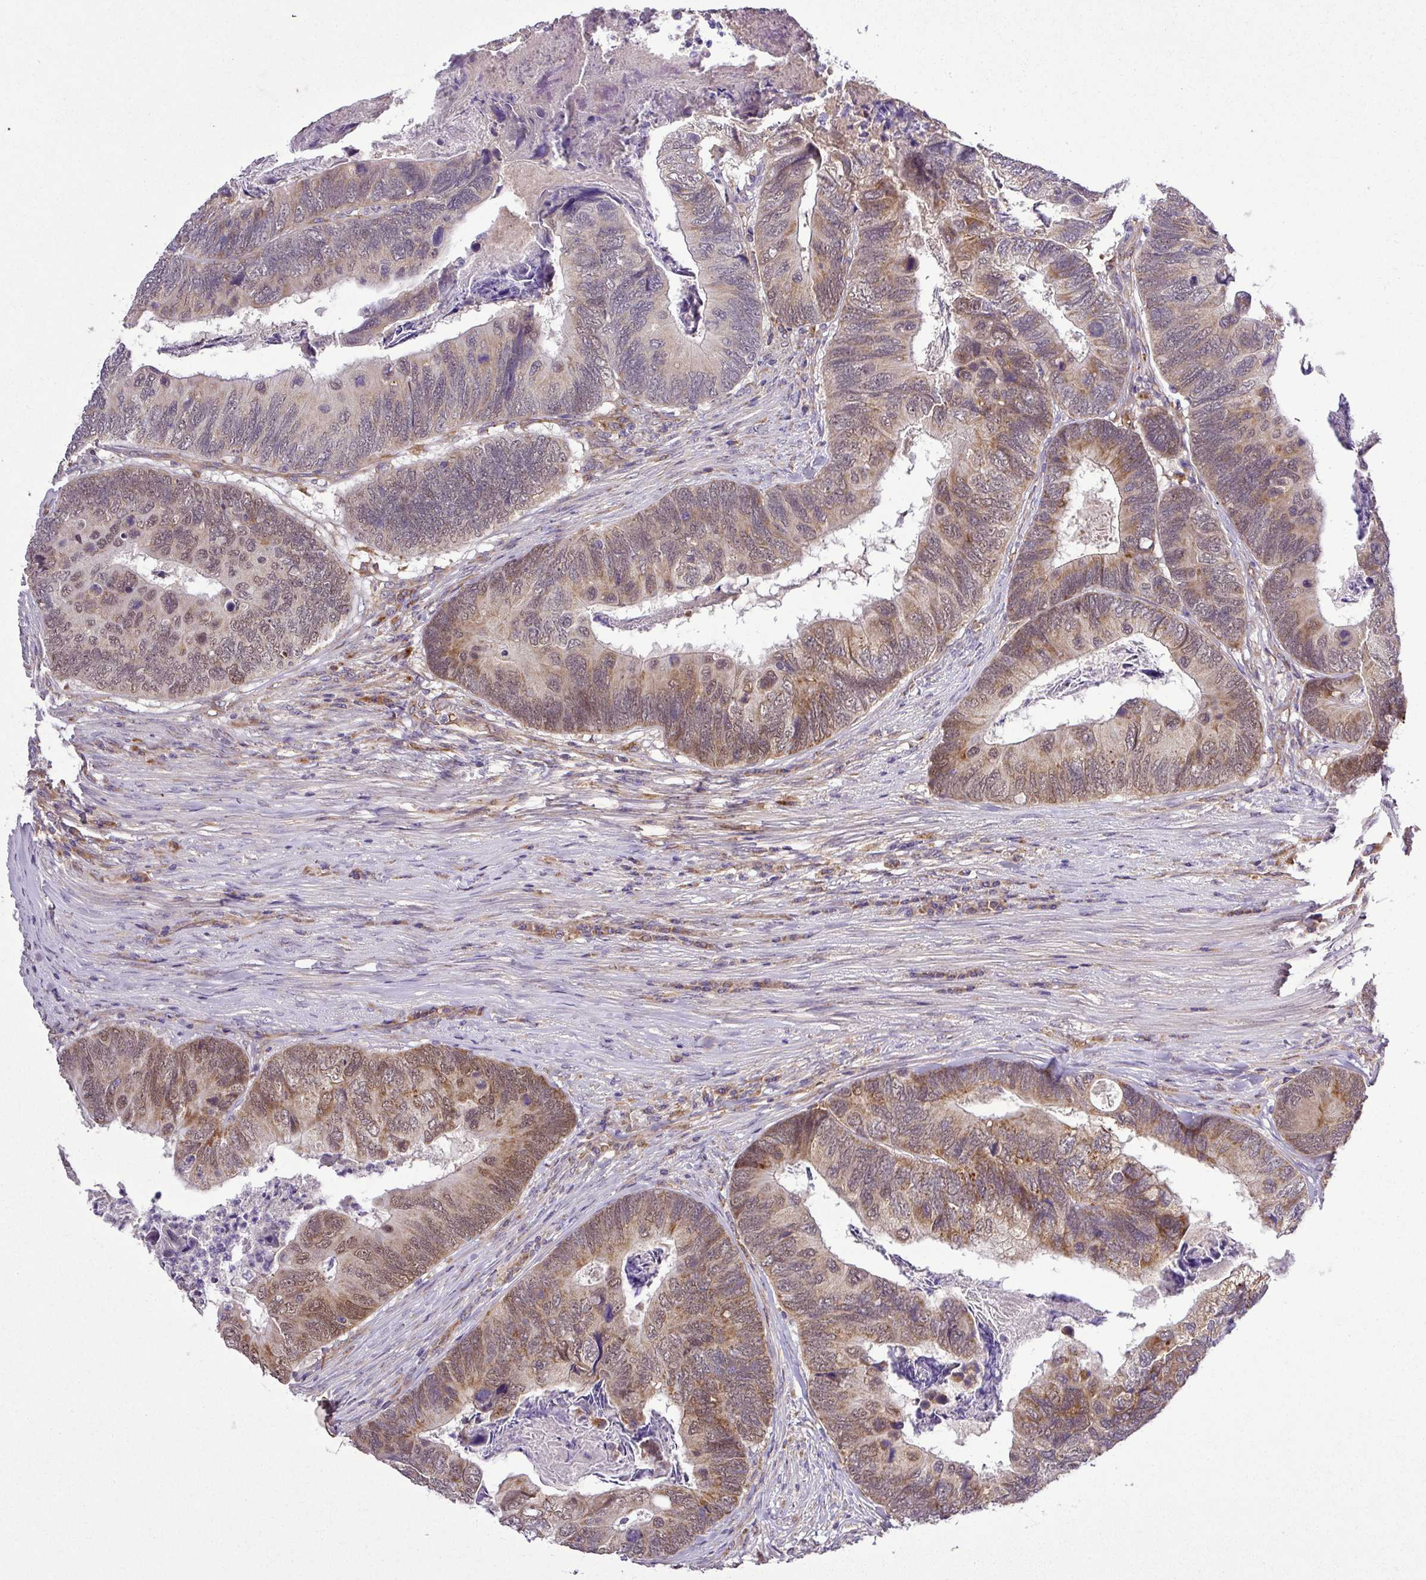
{"staining": {"intensity": "moderate", "quantity": ">75%", "location": "cytoplasmic/membranous,nuclear"}, "tissue": "colorectal cancer", "cell_type": "Tumor cells", "image_type": "cancer", "snomed": [{"axis": "morphology", "description": "Adenocarcinoma, NOS"}, {"axis": "topography", "description": "Colon"}], "caption": "Tumor cells demonstrate medium levels of moderate cytoplasmic/membranous and nuclear positivity in approximately >75% of cells in colorectal cancer. The staining was performed using DAB to visualize the protein expression in brown, while the nuclei were stained in blue with hematoxylin (Magnification: 20x).", "gene": "ZNF513", "patient": {"sex": "female", "age": 67}}